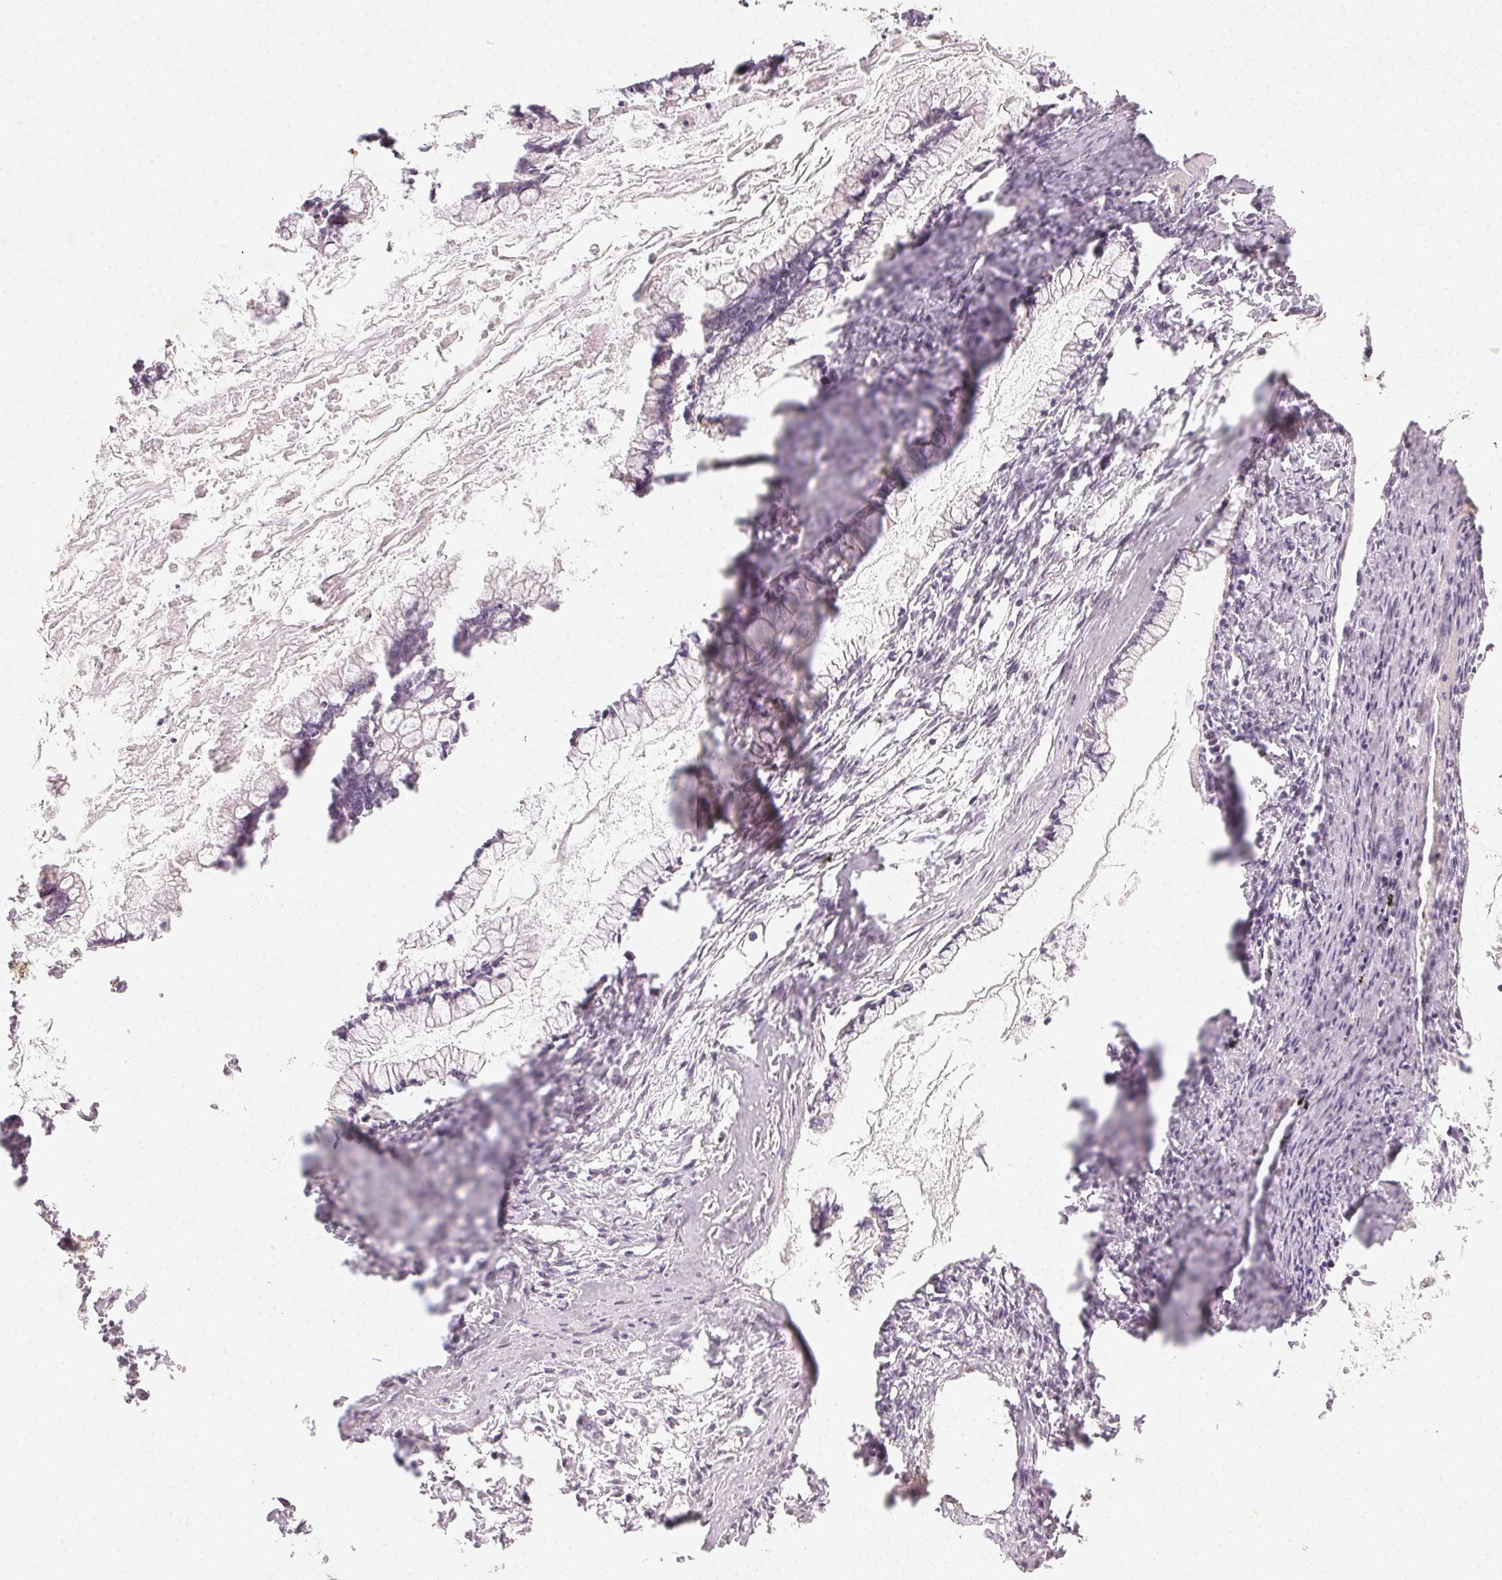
{"staining": {"intensity": "negative", "quantity": "none", "location": "none"}, "tissue": "ovarian cancer", "cell_type": "Tumor cells", "image_type": "cancer", "snomed": [{"axis": "morphology", "description": "Cystadenocarcinoma, mucinous, NOS"}, {"axis": "topography", "description": "Ovary"}], "caption": "The photomicrograph displays no significant staining in tumor cells of mucinous cystadenocarcinoma (ovarian).", "gene": "NCOA4", "patient": {"sex": "female", "age": 67}}